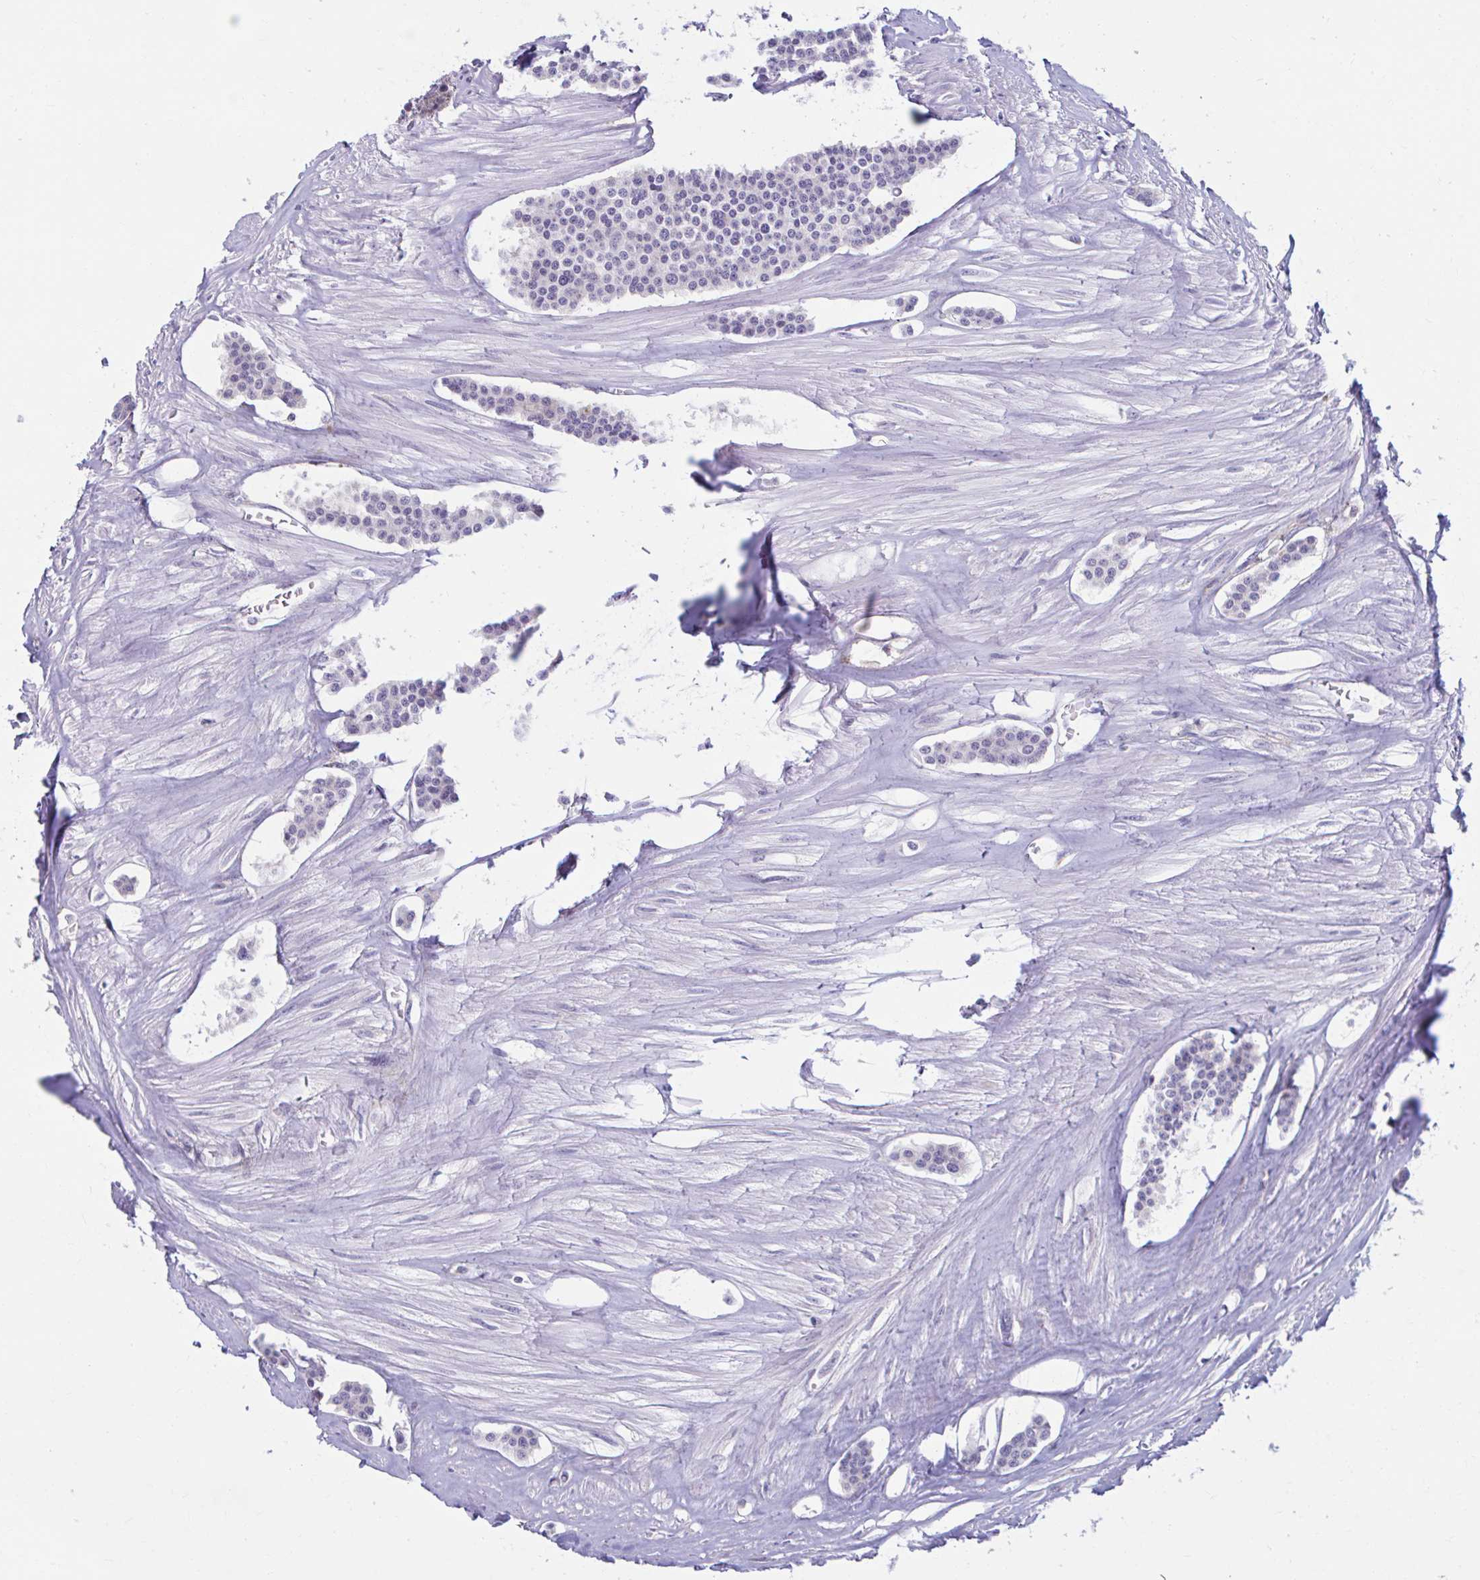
{"staining": {"intensity": "negative", "quantity": "none", "location": "none"}, "tissue": "carcinoid", "cell_type": "Tumor cells", "image_type": "cancer", "snomed": [{"axis": "morphology", "description": "Carcinoid, malignant, NOS"}, {"axis": "topography", "description": "Small intestine"}], "caption": "Immunohistochemistry of malignant carcinoid demonstrates no expression in tumor cells.", "gene": "ADAT3", "patient": {"sex": "male", "age": 60}}